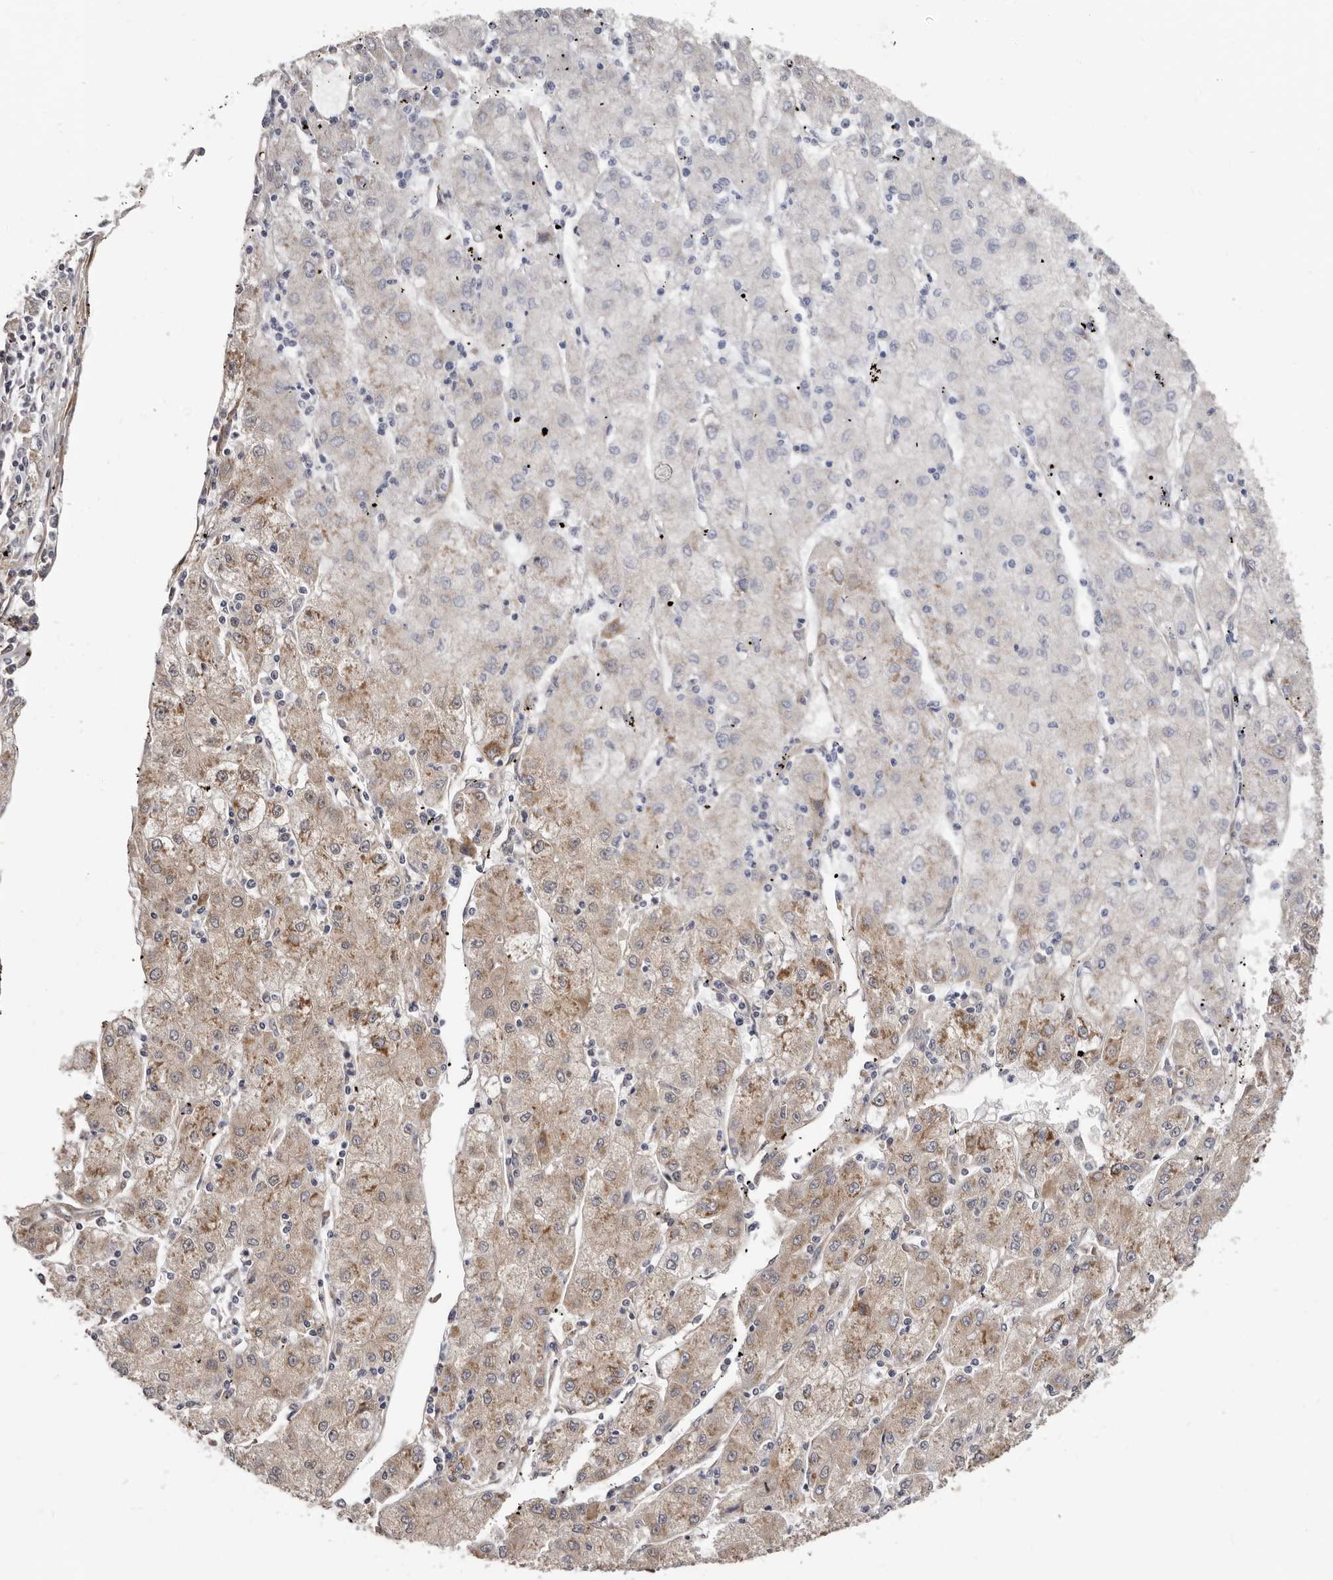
{"staining": {"intensity": "weak", "quantity": ">75%", "location": "cytoplasmic/membranous"}, "tissue": "liver cancer", "cell_type": "Tumor cells", "image_type": "cancer", "snomed": [{"axis": "morphology", "description": "Carcinoma, Hepatocellular, NOS"}, {"axis": "topography", "description": "Liver"}], "caption": "A low amount of weak cytoplasmic/membranous staining is appreciated in about >75% of tumor cells in liver hepatocellular carcinoma tissue.", "gene": "SBDS", "patient": {"sex": "male", "age": 72}}